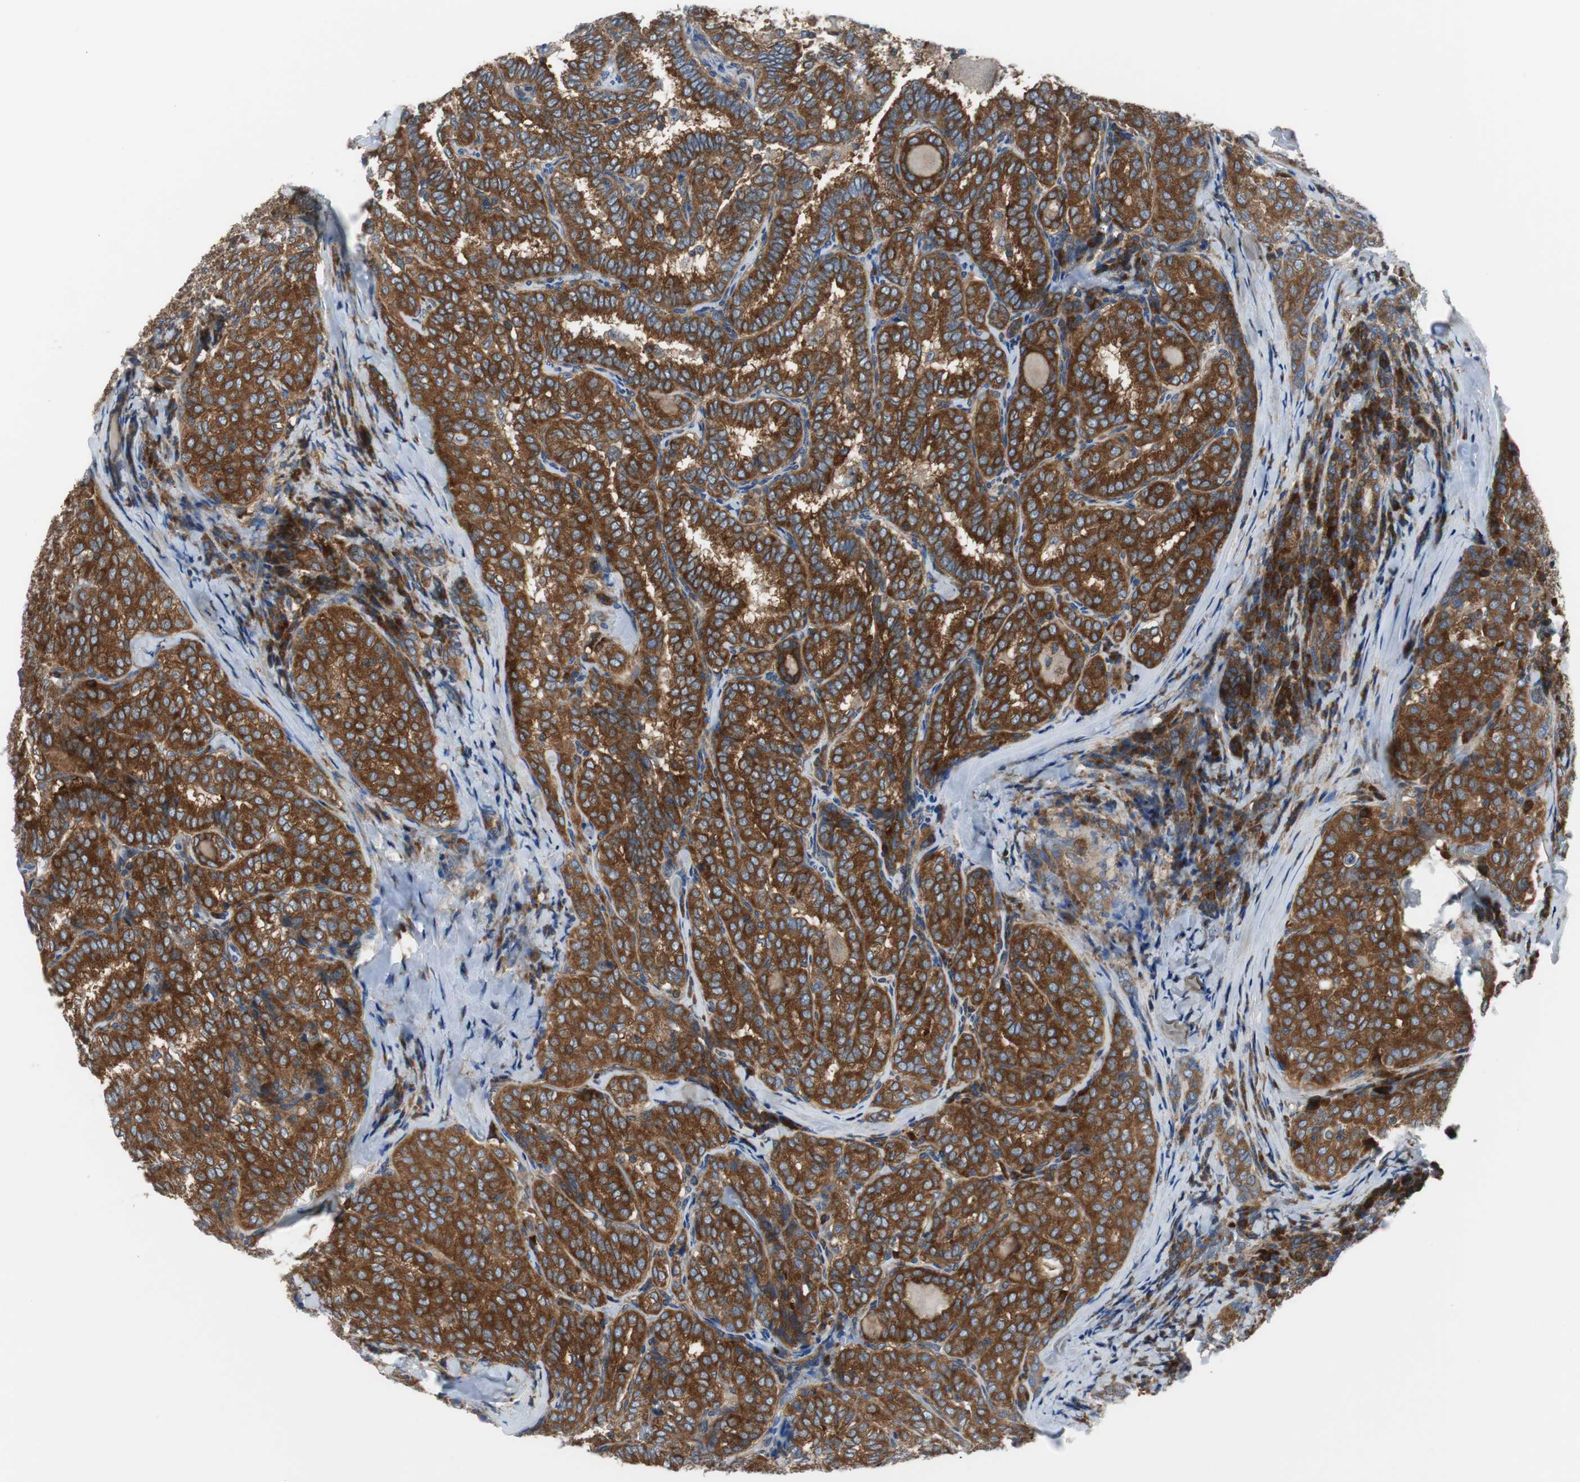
{"staining": {"intensity": "strong", "quantity": ">75%", "location": "cytoplasmic/membranous"}, "tissue": "thyroid cancer", "cell_type": "Tumor cells", "image_type": "cancer", "snomed": [{"axis": "morphology", "description": "Normal tissue, NOS"}, {"axis": "morphology", "description": "Papillary adenocarcinoma, NOS"}, {"axis": "topography", "description": "Thyroid gland"}], "caption": "Thyroid papillary adenocarcinoma stained for a protein demonstrates strong cytoplasmic/membranous positivity in tumor cells.", "gene": "BRAF", "patient": {"sex": "female", "age": 30}}